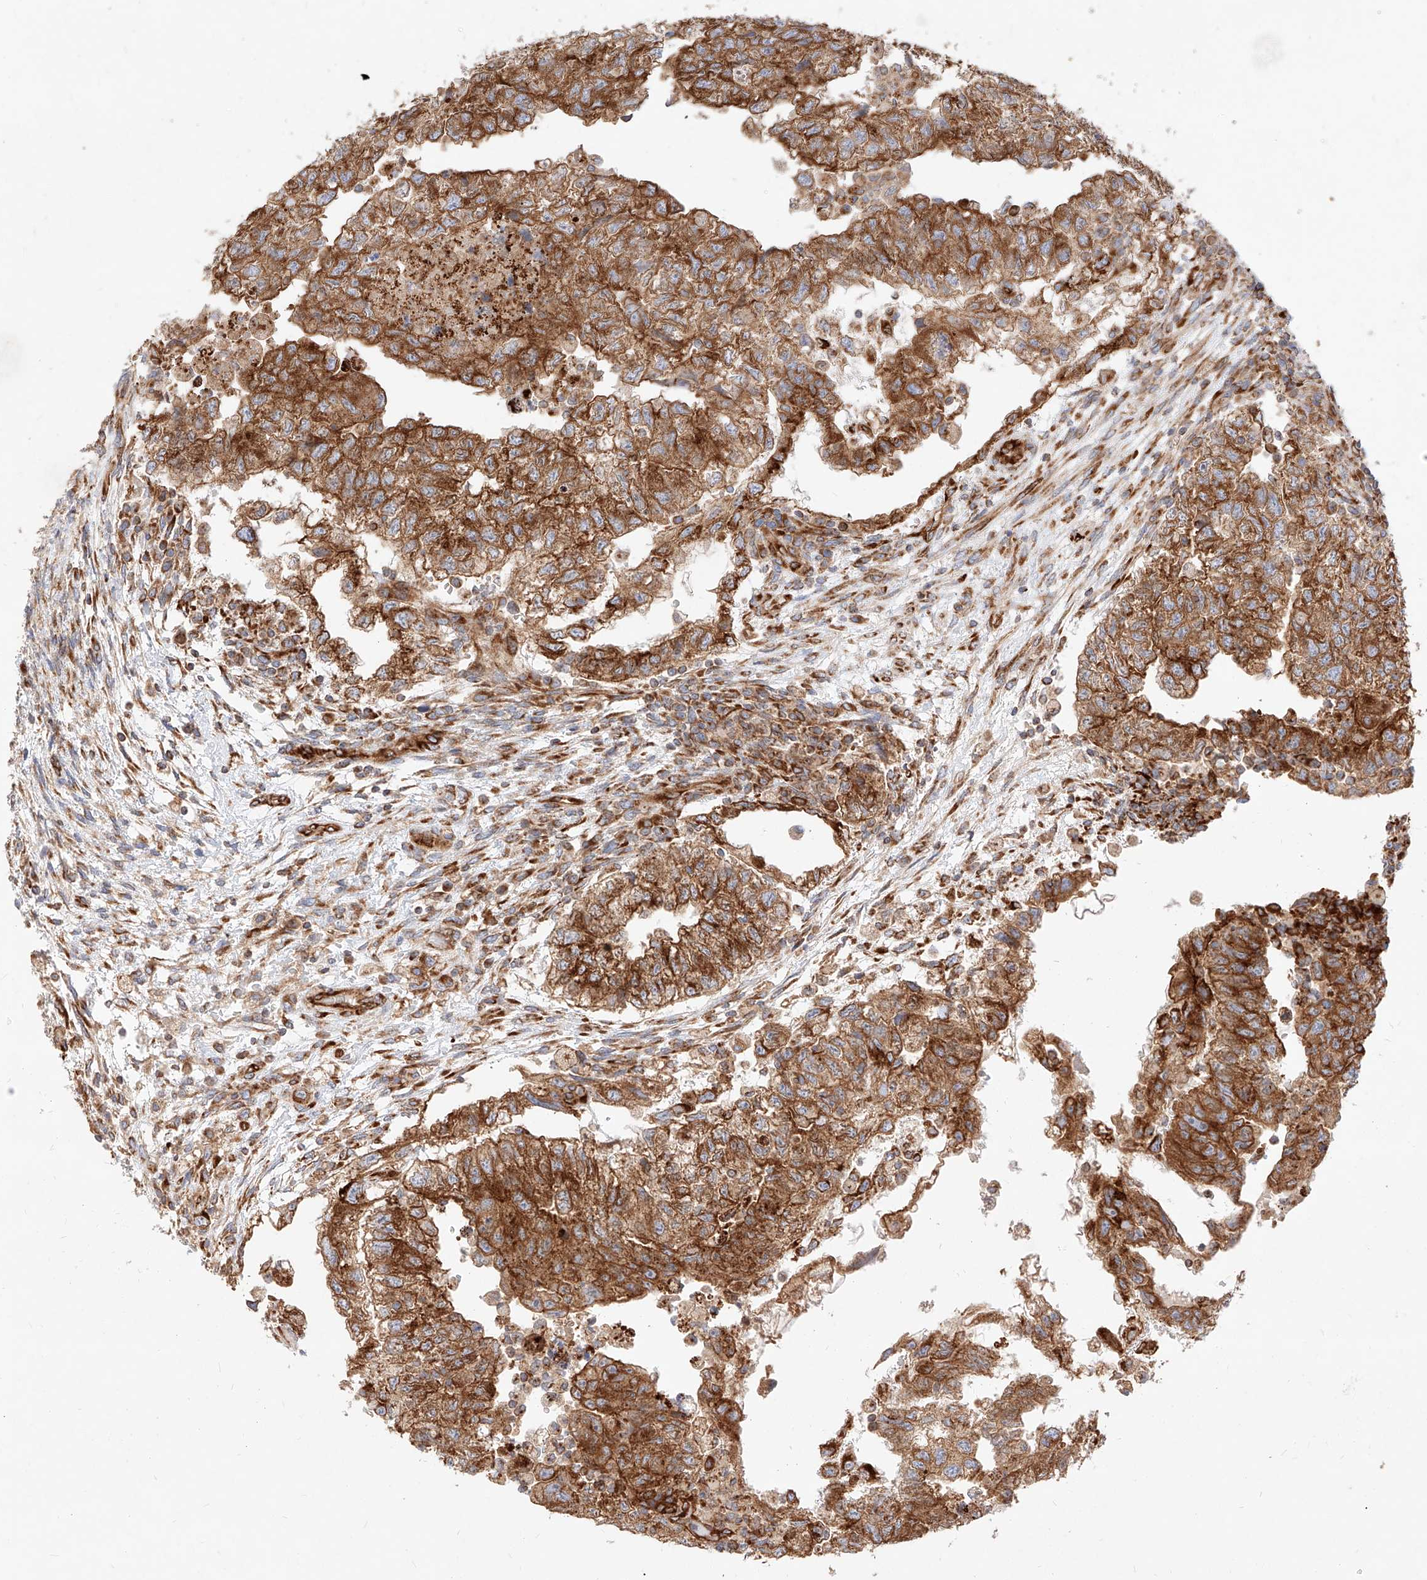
{"staining": {"intensity": "strong", "quantity": ">75%", "location": "cytoplasmic/membranous"}, "tissue": "testis cancer", "cell_type": "Tumor cells", "image_type": "cancer", "snomed": [{"axis": "morphology", "description": "Carcinoma, Embryonal, NOS"}, {"axis": "topography", "description": "Testis"}], "caption": "This photomicrograph exhibits immunohistochemistry staining of human testis cancer, with high strong cytoplasmic/membranous positivity in about >75% of tumor cells.", "gene": "CSGALNACT2", "patient": {"sex": "male", "age": 36}}